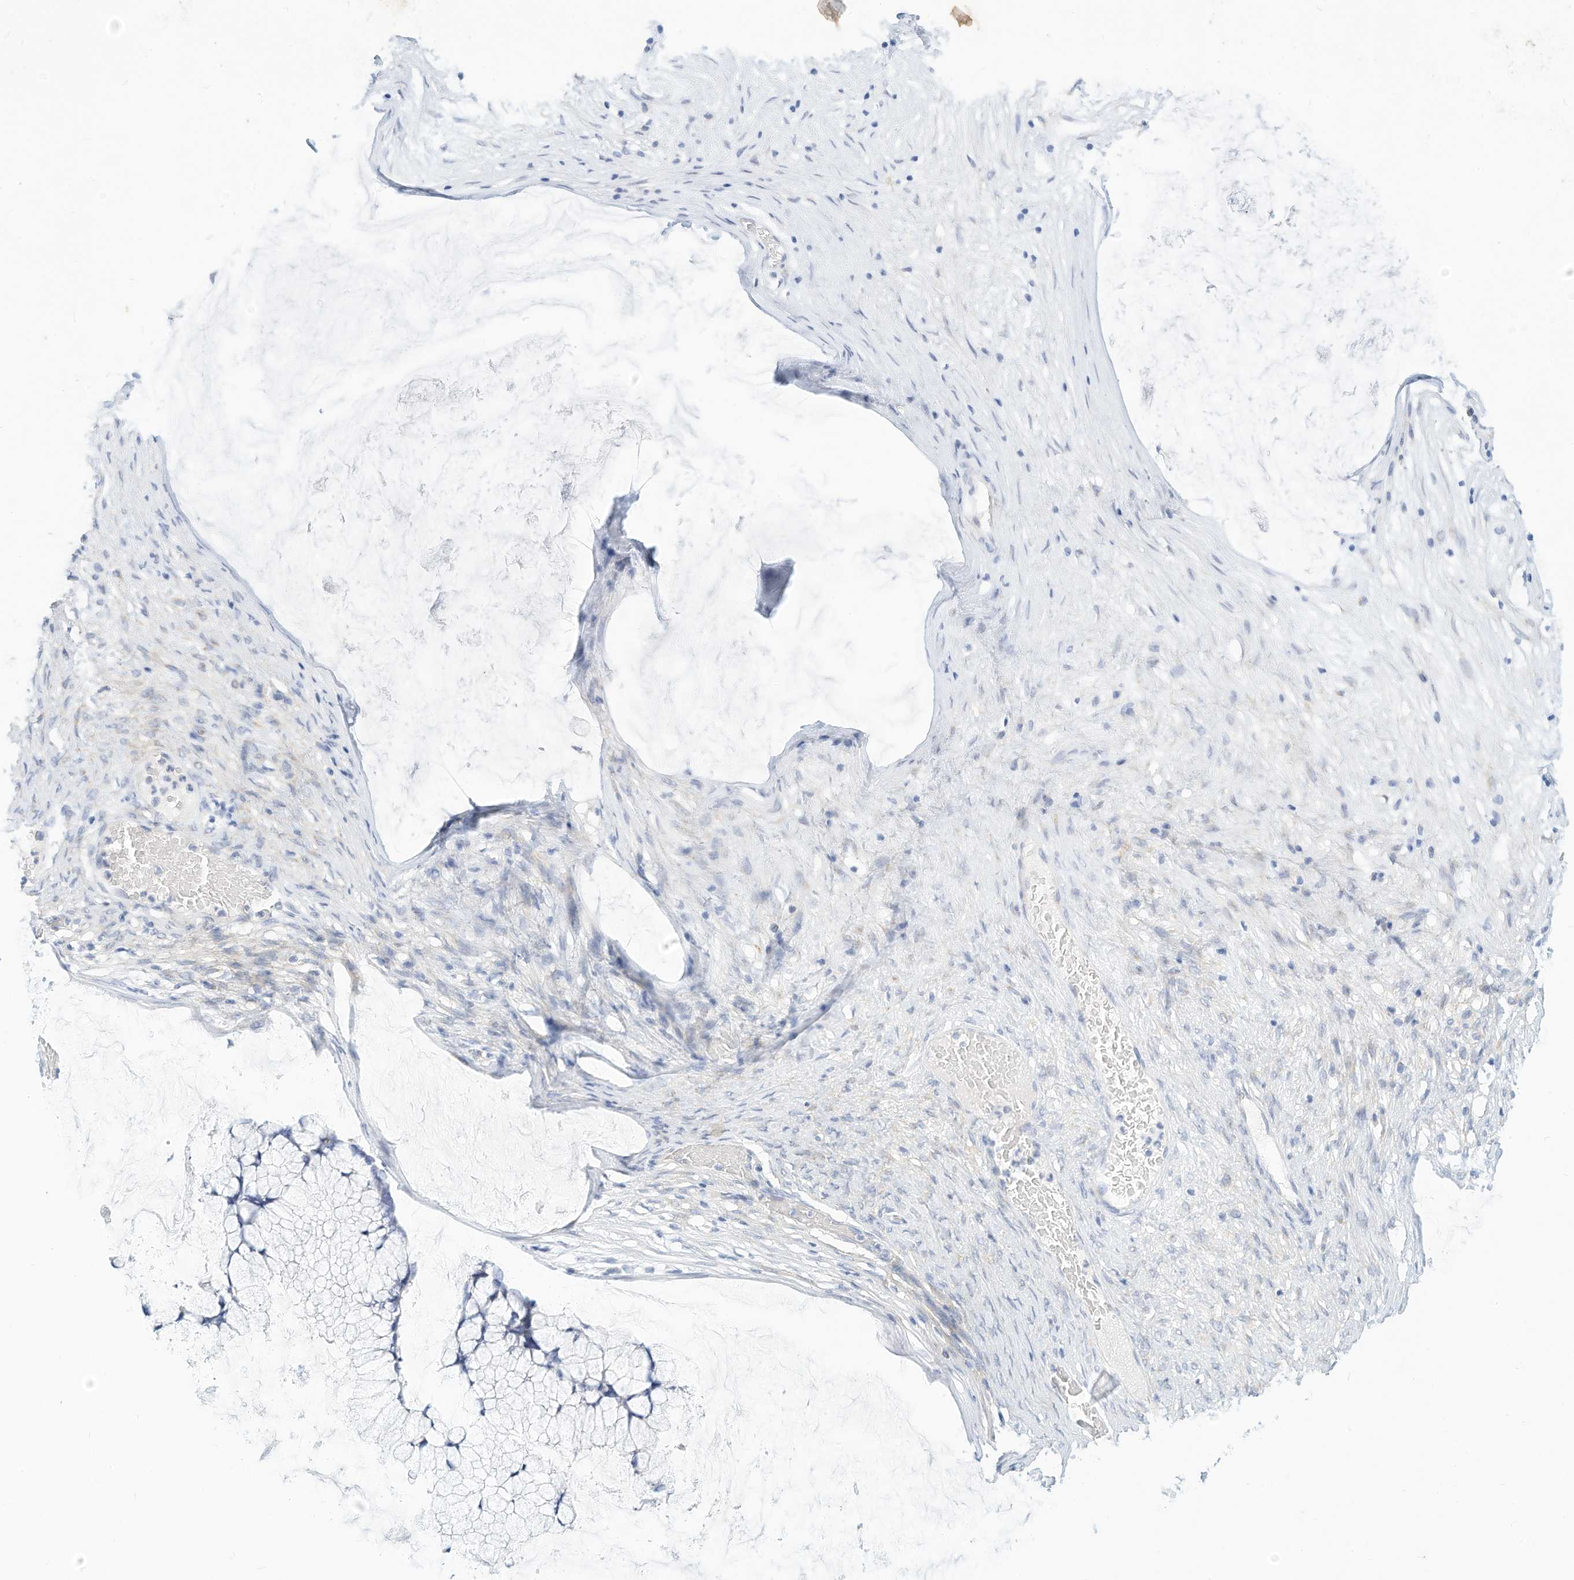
{"staining": {"intensity": "negative", "quantity": "none", "location": "none"}, "tissue": "ovarian cancer", "cell_type": "Tumor cells", "image_type": "cancer", "snomed": [{"axis": "morphology", "description": "Cystadenocarcinoma, mucinous, NOS"}, {"axis": "topography", "description": "Ovary"}], "caption": "Immunohistochemistry (IHC) of human ovarian mucinous cystadenocarcinoma reveals no positivity in tumor cells. (DAB (3,3'-diaminobenzidine) IHC visualized using brightfield microscopy, high magnification).", "gene": "SPOCD1", "patient": {"sex": "female", "age": 42}}